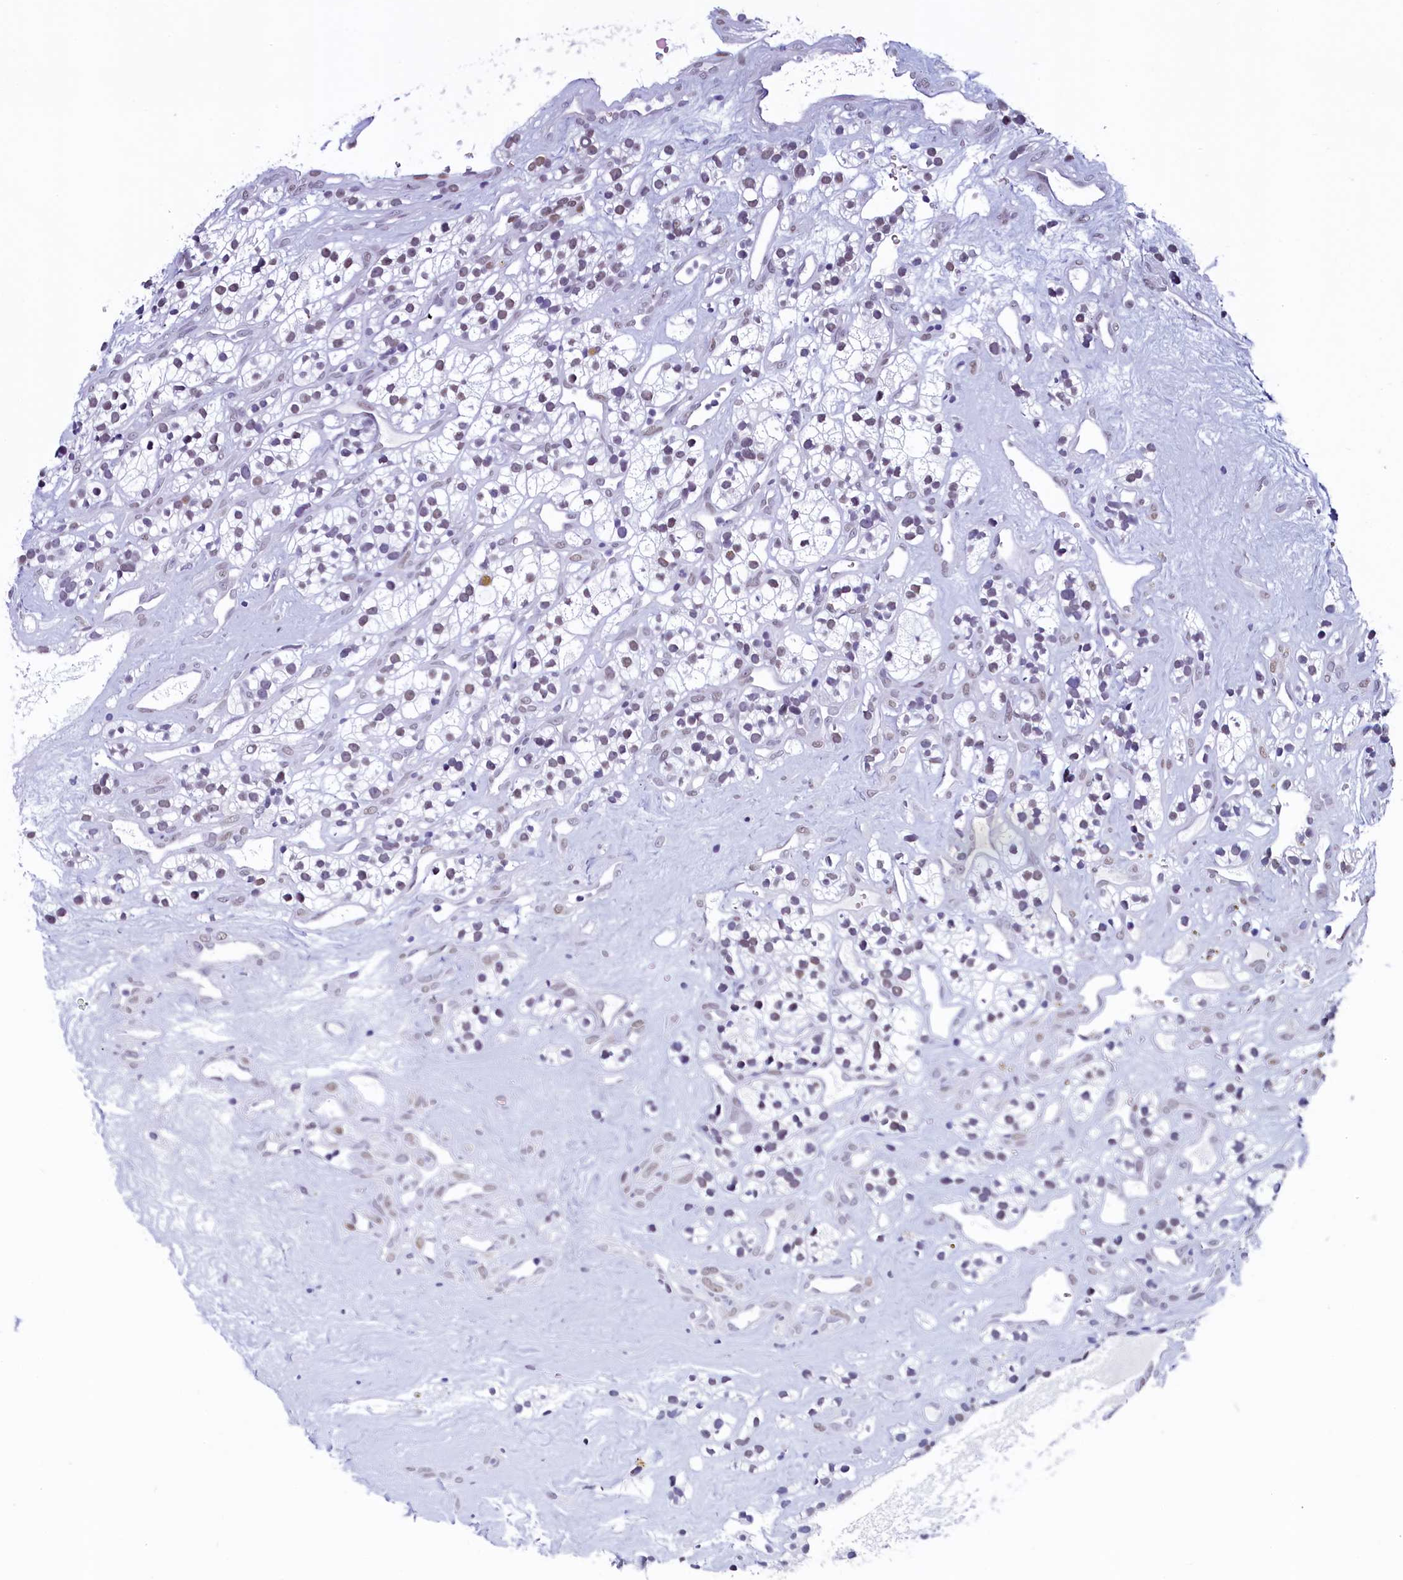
{"staining": {"intensity": "weak", "quantity": "<25%", "location": "nuclear"}, "tissue": "renal cancer", "cell_type": "Tumor cells", "image_type": "cancer", "snomed": [{"axis": "morphology", "description": "Adenocarcinoma, NOS"}, {"axis": "topography", "description": "Kidney"}], "caption": "Micrograph shows no protein expression in tumor cells of renal cancer tissue.", "gene": "SUGP2", "patient": {"sex": "female", "age": 57}}